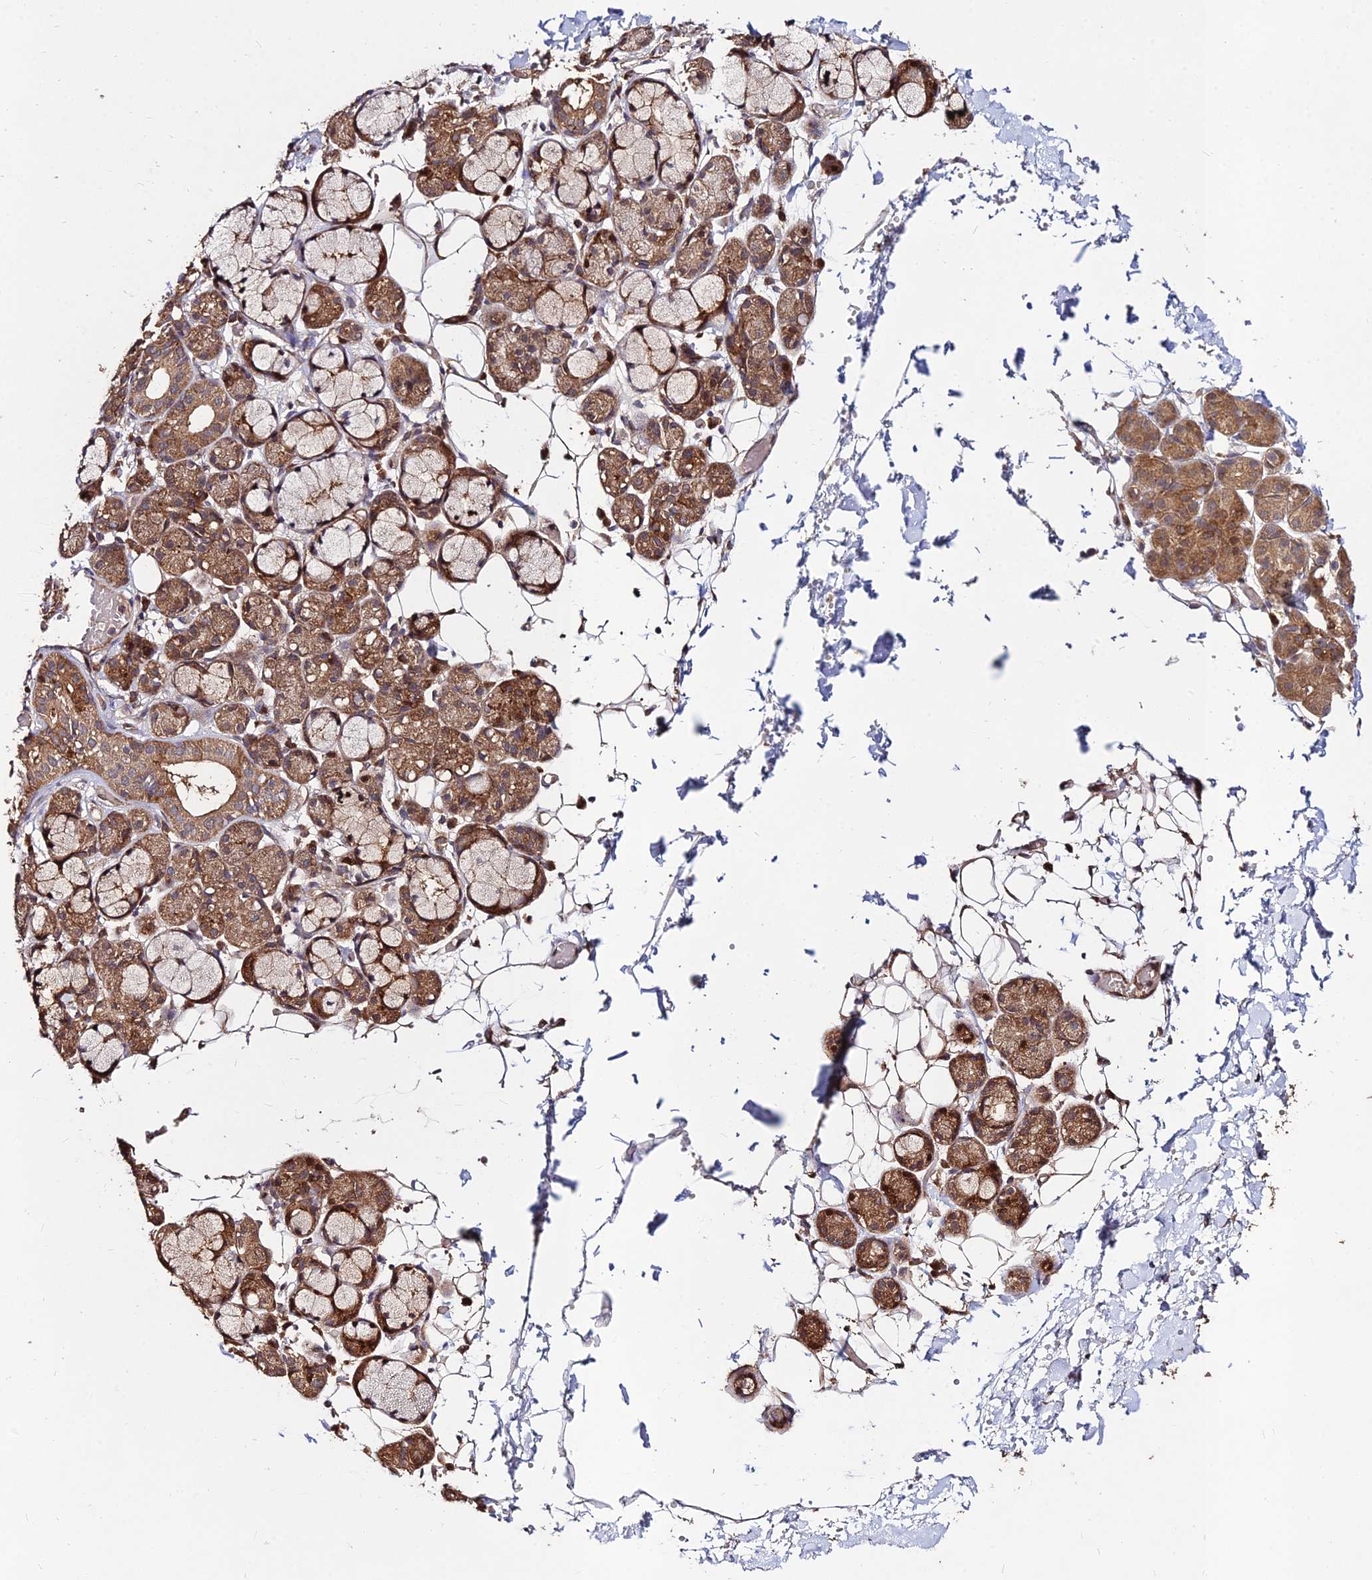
{"staining": {"intensity": "moderate", "quantity": "25%-75%", "location": "cytoplasmic/membranous"}, "tissue": "salivary gland", "cell_type": "Glandular cells", "image_type": "normal", "snomed": [{"axis": "morphology", "description": "Normal tissue, NOS"}, {"axis": "topography", "description": "Salivary gland"}], "caption": "Moderate cytoplasmic/membranous positivity is present in about 25%-75% of glandular cells in unremarkable salivary gland. (DAB IHC with brightfield microscopy, high magnification).", "gene": "GRTP1", "patient": {"sex": "male", "age": 63}}